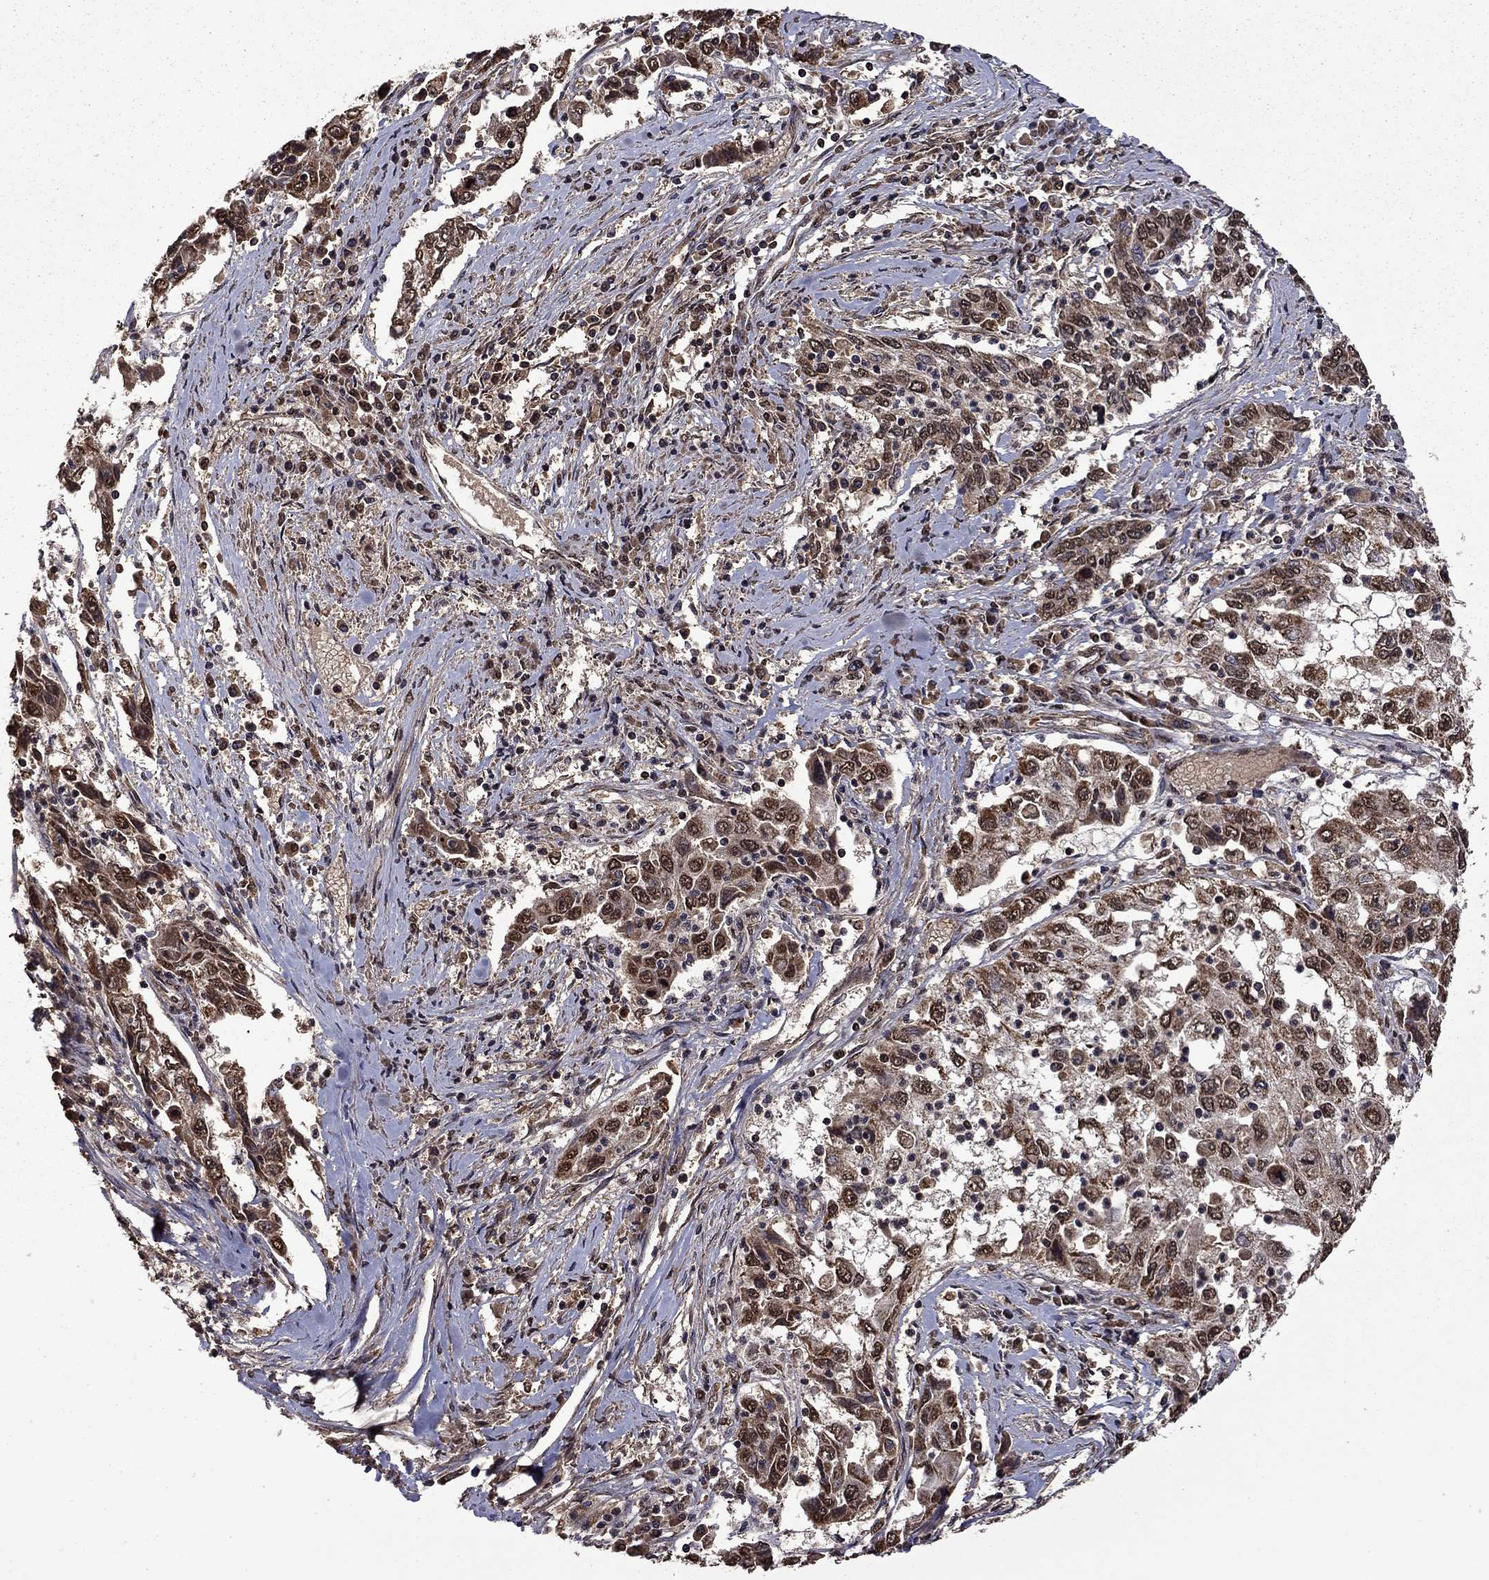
{"staining": {"intensity": "strong", "quantity": "25%-75%", "location": "cytoplasmic/membranous,nuclear"}, "tissue": "cervical cancer", "cell_type": "Tumor cells", "image_type": "cancer", "snomed": [{"axis": "morphology", "description": "Squamous cell carcinoma, NOS"}, {"axis": "topography", "description": "Cervix"}], "caption": "A high amount of strong cytoplasmic/membranous and nuclear staining is seen in about 25%-75% of tumor cells in cervical squamous cell carcinoma tissue. Nuclei are stained in blue.", "gene": "ITM2B", "patient": {"sex": "female", "age": 36}}